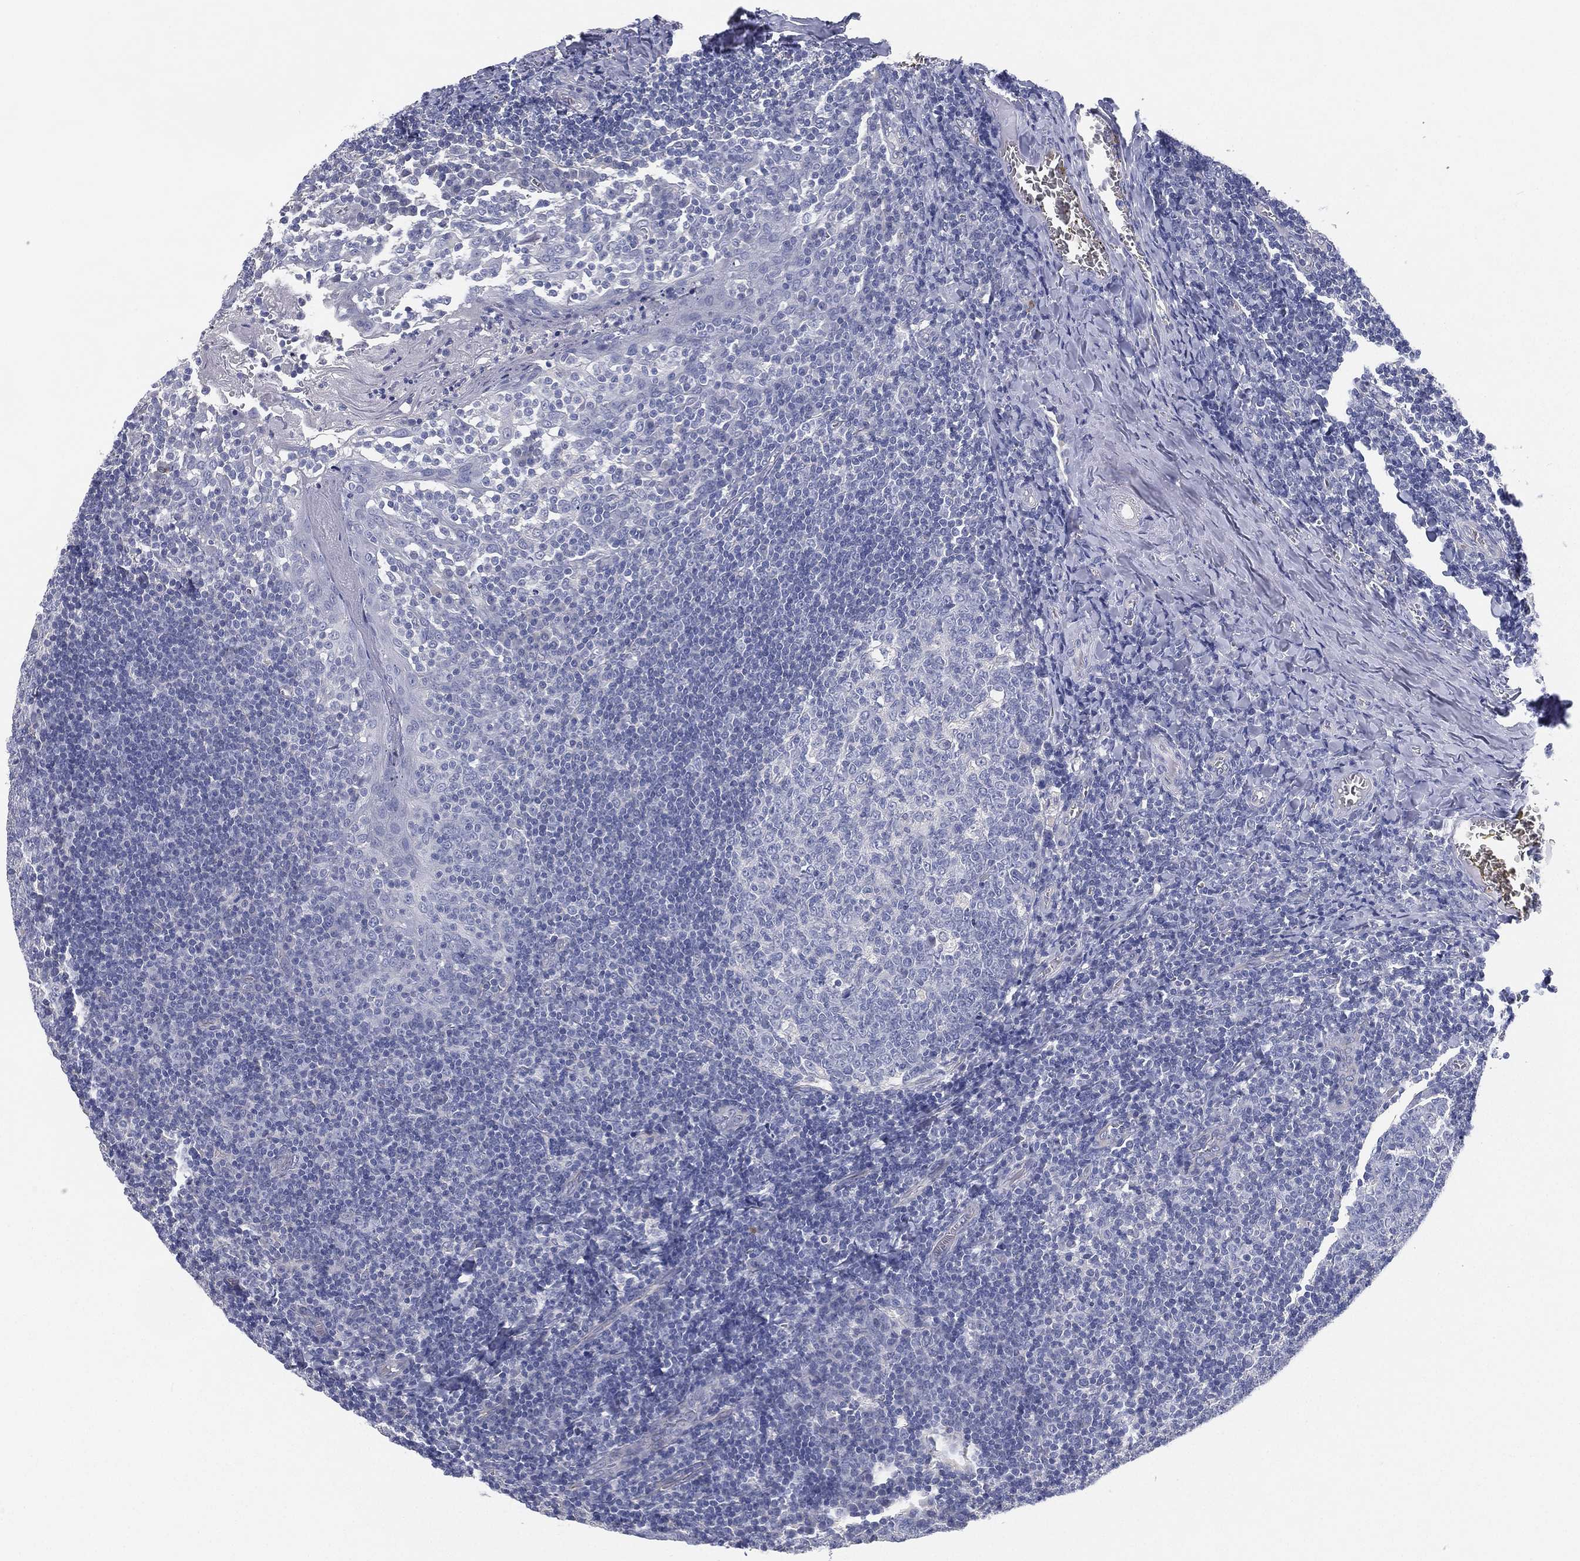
{"staining": {"intensity": "negative", "quantity": "none", "location": "none"}, "tissue": "tonsil", "cell_type": "Germinal center cells", "image_type": "normal", "snomed": [{"axis": "morphology", "description": "Normal tissue, NOS"}, {"axis": "topography", "description": "Tonsil"}], "caption": "This is a image of immunohistochemistry staining of benign tonsil, which shows no staining in germinal center cells. (DAB (3,3'-diaminobenzidine) IHC visualized using brightfield microscopy, high magnification).", "gene": "CCDC70", "patient": {"sex": "female", "age": 13}}